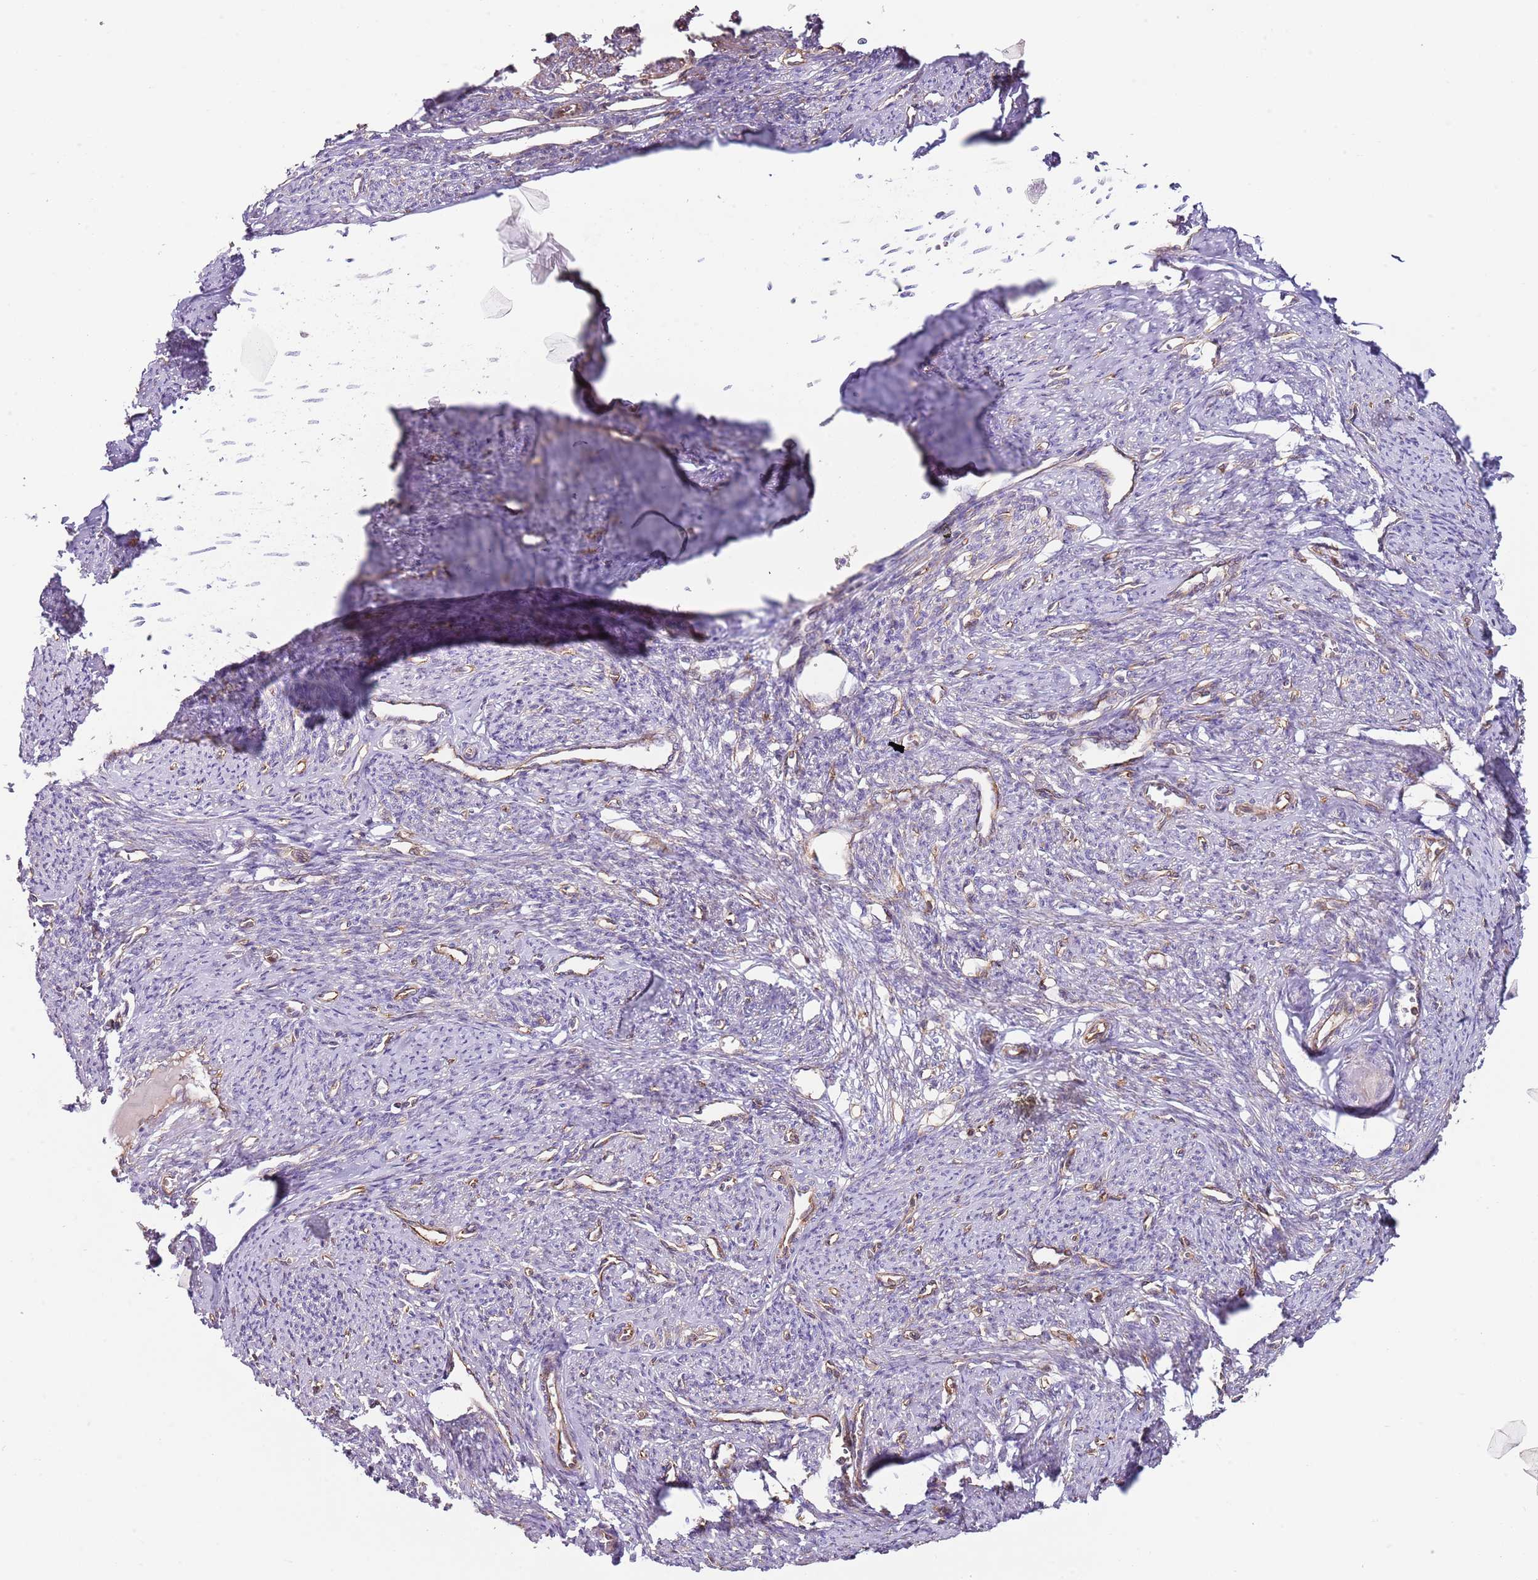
{"staining": {"intensity": "negative", "quantity": "none", "location": "none"}, "tissue": "smooth muscle", "cell_type": "Smooth muscle cells", "image_type": "normal", "snomed": [{"axis": "morphology", "description": "Normal tissue, NOS"}, {"axis": "topography", "description": "Smooth muscle"}, {"axis": "topography", "description": "Uterus"}], "caption": "IHC of normal human smooth muscle exhibits no staining in smooth muscle cells.", "gene": "GNAI1", "patient": {"sex": "female", "age": 59}}